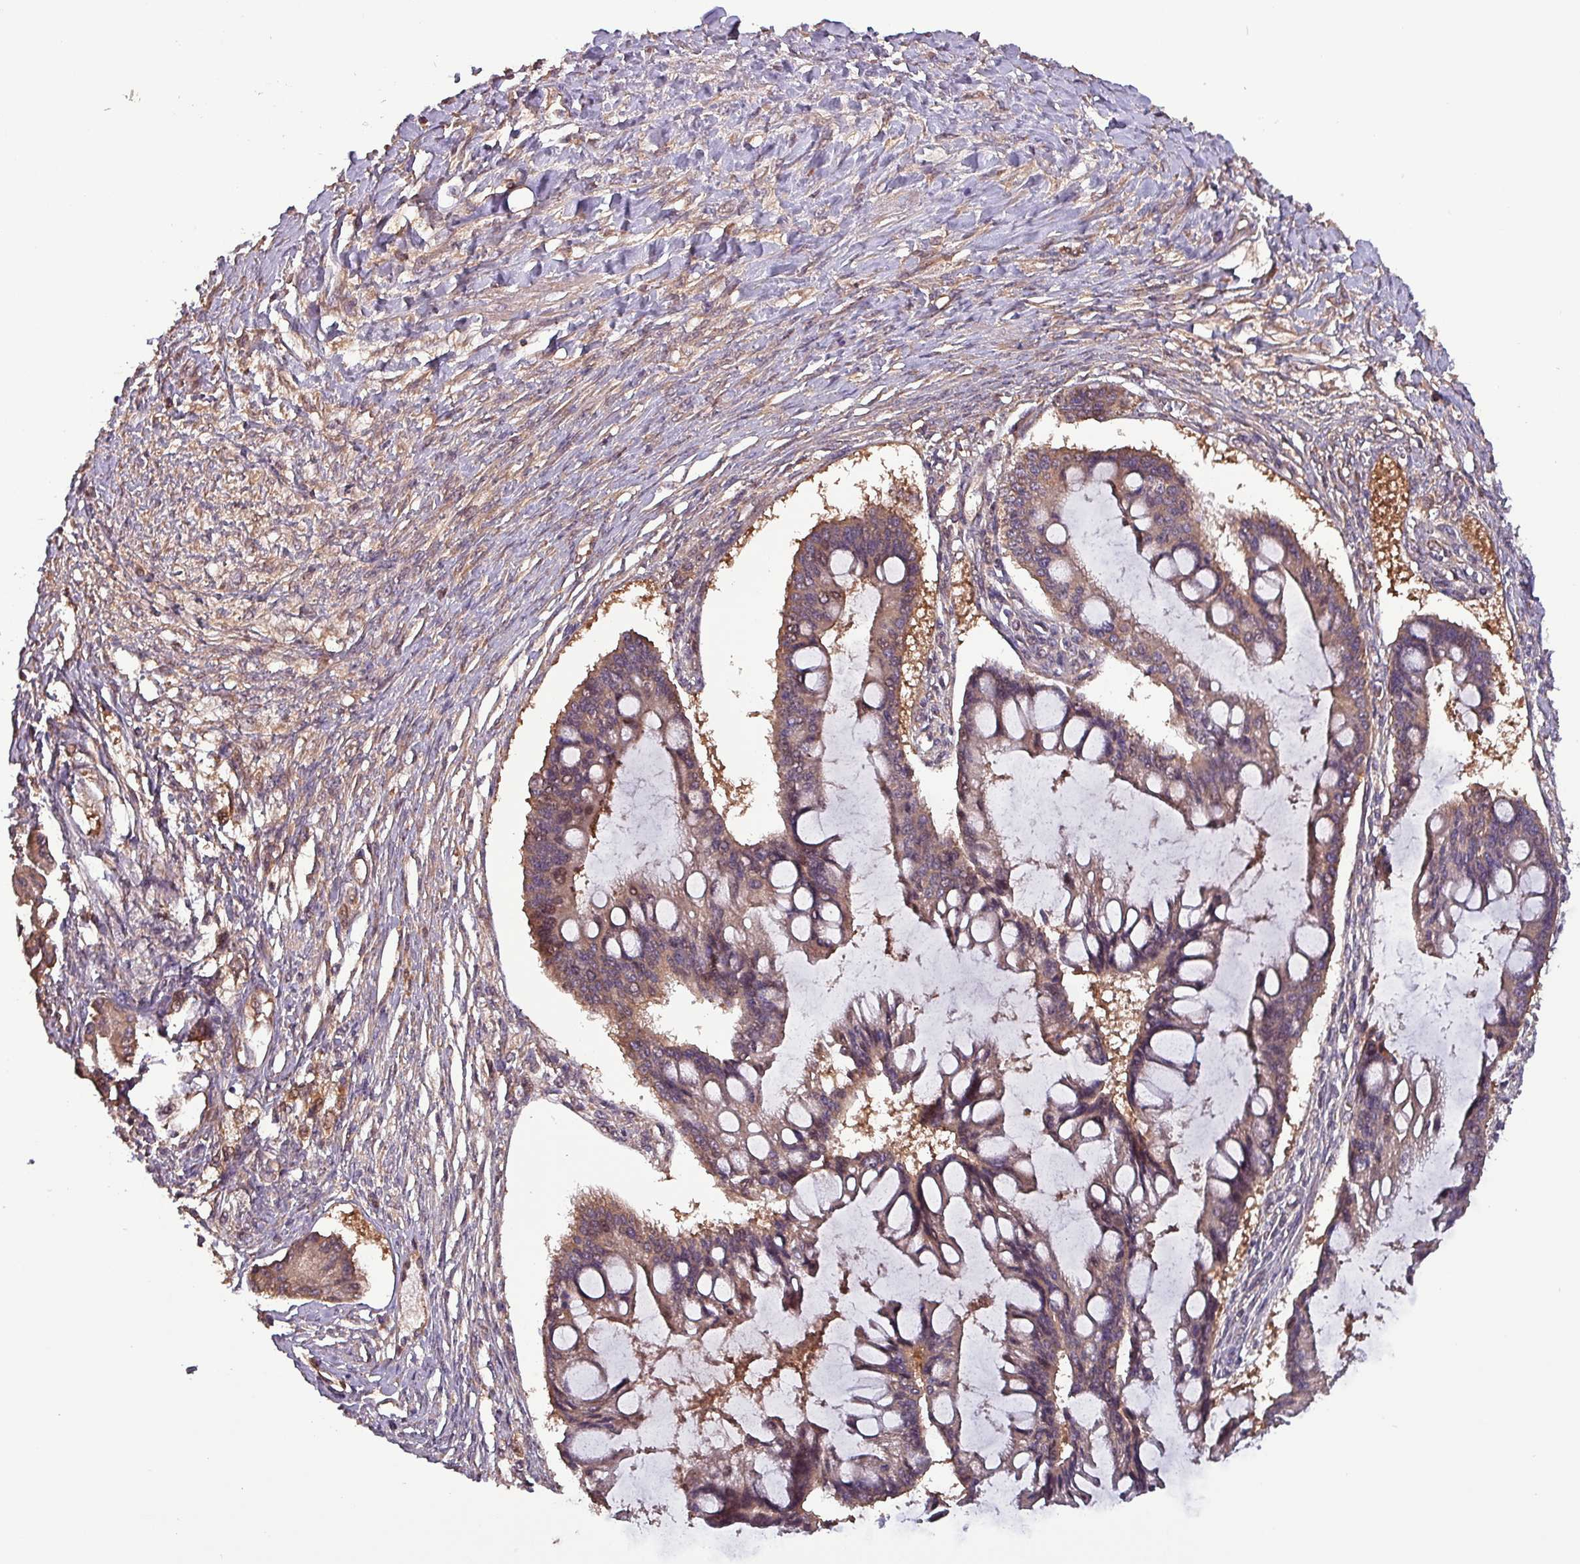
{"staining": {"intensity": "weak", "quantity": "25%-75%", "location": "cytoplasmic/membranous"}, "tissue": "ovarian cancer", "cell_type": "Tumor cells", "image_type": "cancer", "snomed": [{"axis": "morphology", "description": "Cystadenocarcinoma, mucinous, NOS"}, {"axis": "topography", "description": "Ovary"}], "caption": "Tumor cells demonstrate low levels of weak cytoplasmic/membranous expression in approximately 25%-75% of cells in ovarian mucinous cystadenocarcinoma.", "gene": "PAFAH1B2", "patient": {"sex": "female", "age": 73}}